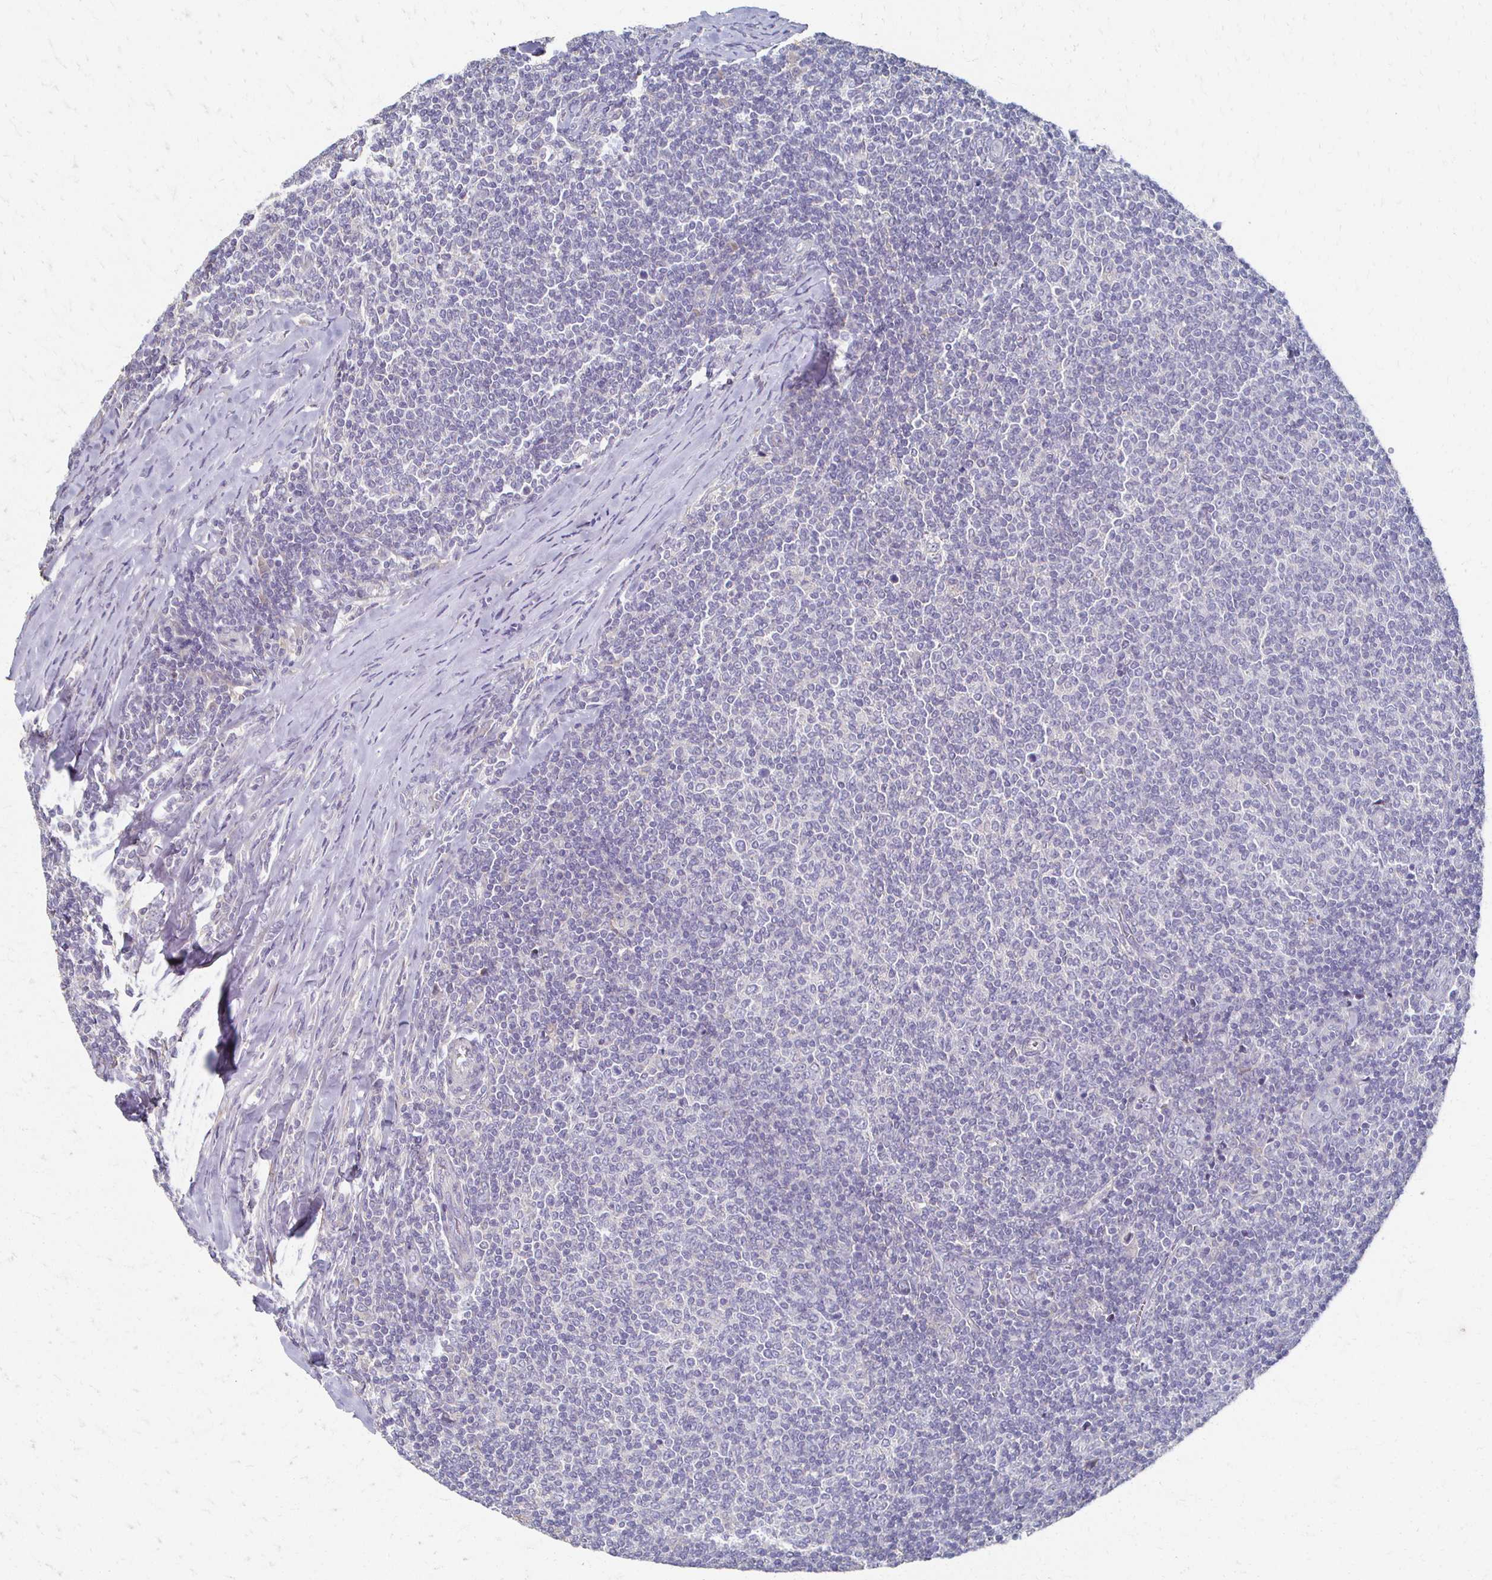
{"staining": {"intensity": "negative", "quantity": "none", "location": "none"}, "tissue": "lymphoma", "cell_type": "Tumor cells", "image_type": "cancer", "snomed": [{"axis": "morphology", "description": "Malignant lymphoma, non-Hodgkin's type, Low grade"}, {"axis": "topography", "description": "Lymph node"}], "caption": "Immunohistochemical staining of lymphoma reveals no significant staining in tumor cells. (Brightfield microscopy of DAB (3,3'-diaminobenzidine) IHC at high magnification).", "gene": "CX3CR1", "patient": {"sex": "male", "age": 52}}